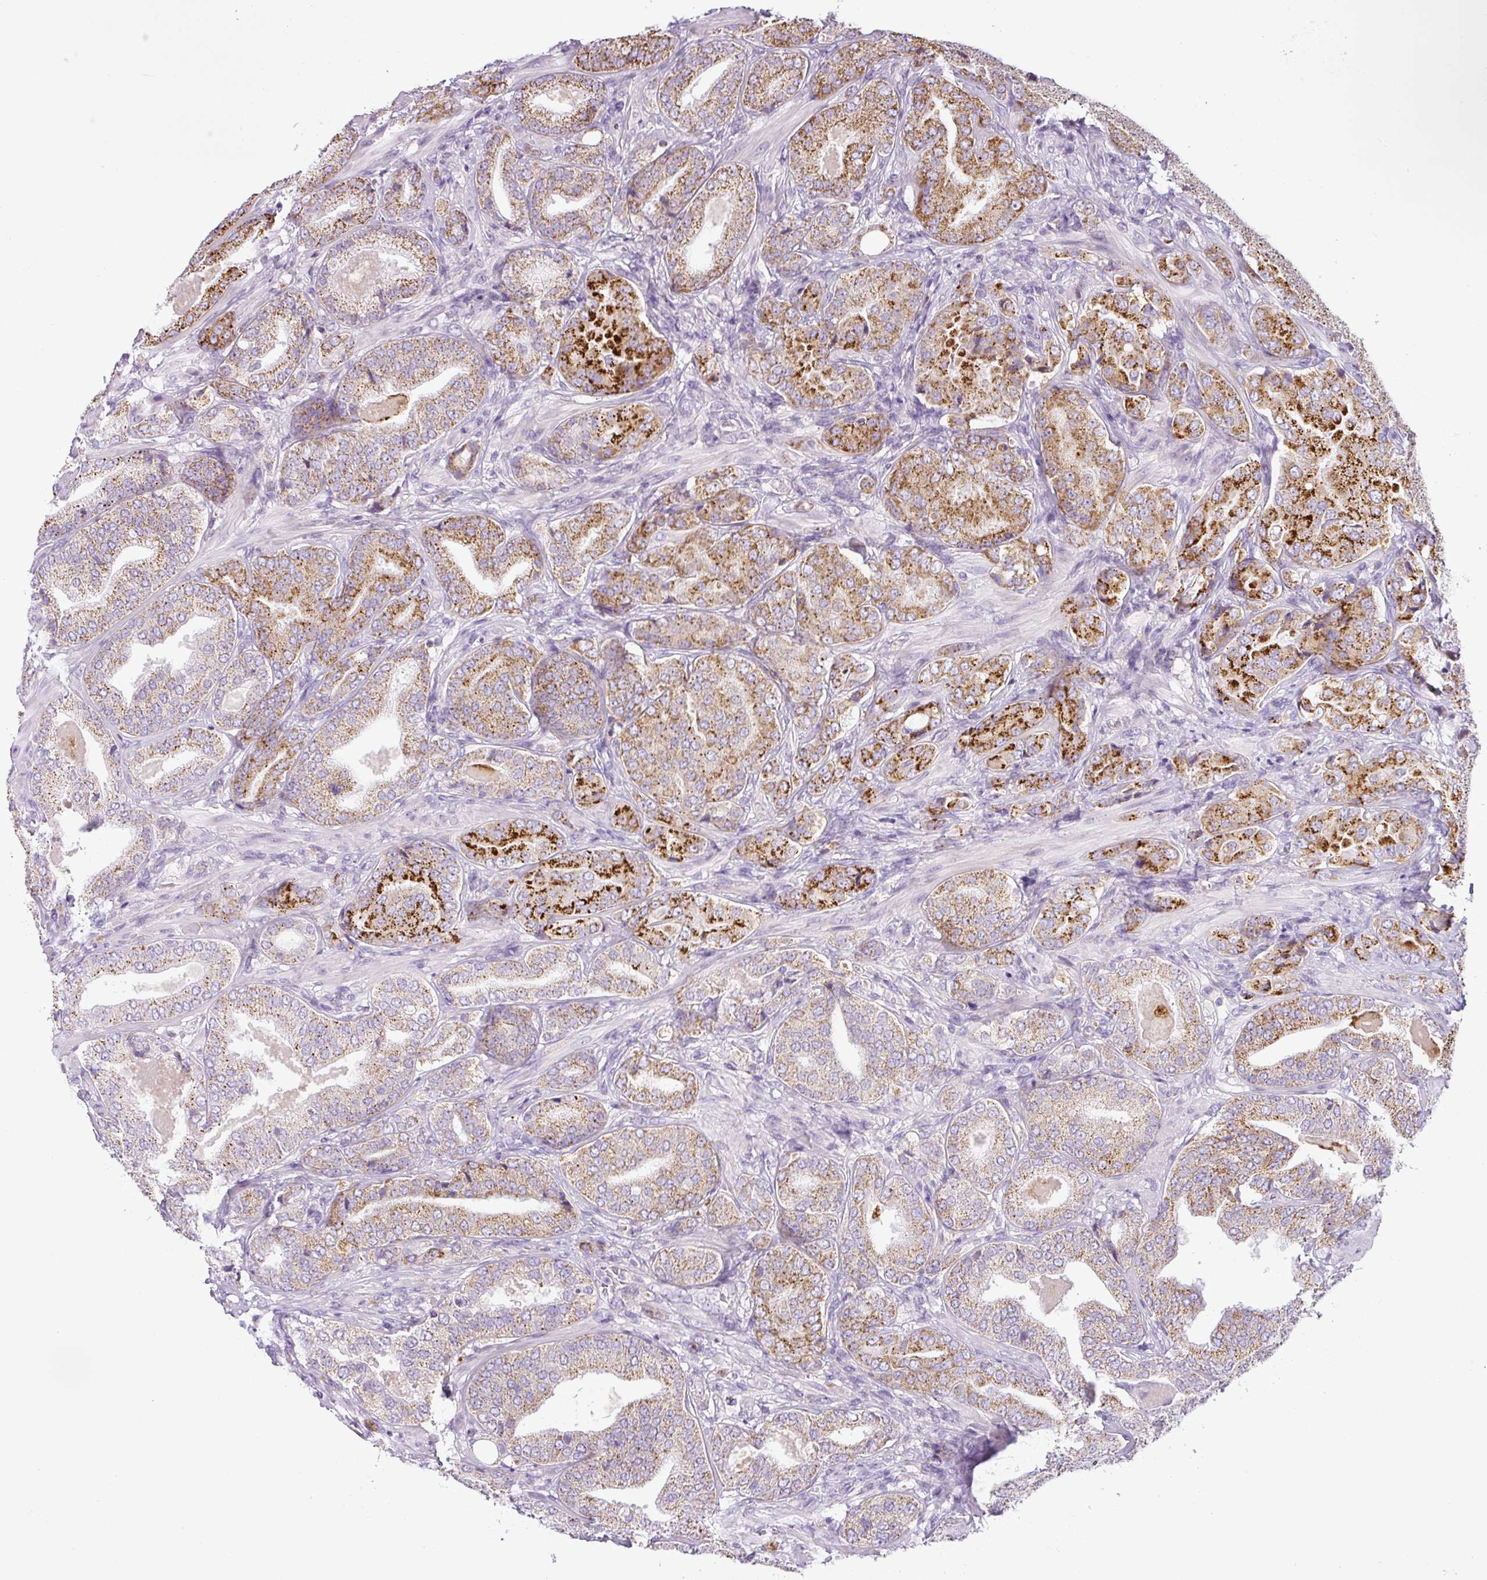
{"staining": {"intensity": "strong", "quantity": "25%-75%", "location": "cytoplasmic/membranous"}, "tissue": "prostate cancer", "cell_type": "Tumor cells", "image_type": "cancer", "snomed": [{"axis": "morphology", "description": "Adenocarcinoma, High grade"}, {"axis": "topography", "description": "Prostate"}], "caption": "Human prostate cancer (adenocarcinoma (high-grade)) stained for a protein (brown) exhibits strong cytoplasmic/membranous positive positivity in approximately 25%-75% of tumor cells.", "gene": "HMCN2", "patient": {"sex": "male", "age": 63}}